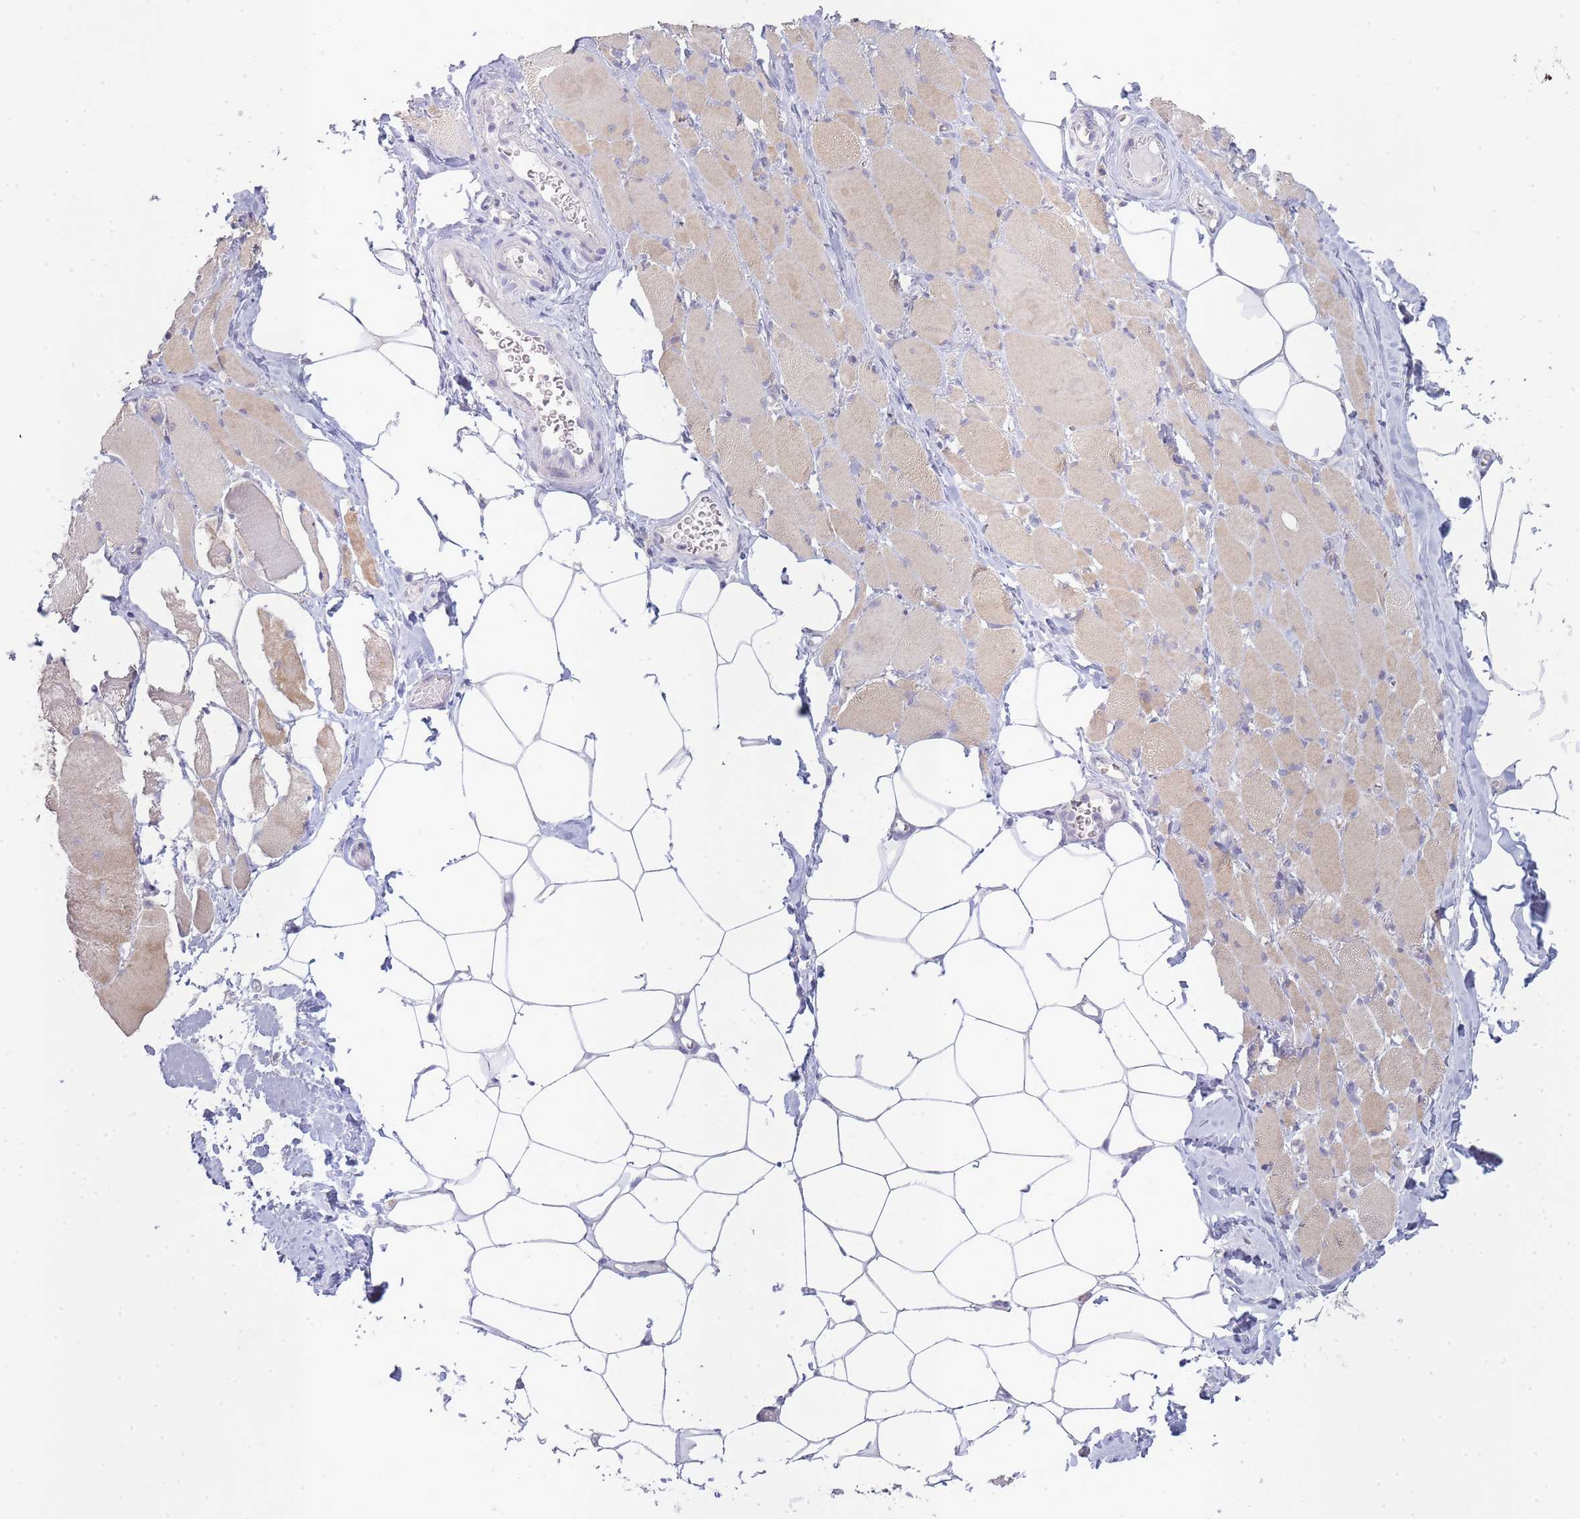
{"staining": {"intensity": "weak", "quantity": "25%-75%", "location": "cytoplasmic/membranous"}, "tissue": "skeletal muscle", "cell_type": "Myocytes", "image_type": "normal", "snomed": [{"axis": "morphology", "description": "Normal tissue, NOS"}, {"axis": "morphology", "description": "Basal cell carcinoma"}, {"axis": "topography", "description": "Skeletal muscle"}], "caption": "Immunohistochemical staining of benign human skeletal muscle demonstrates weak cytoplasmic/membranous protein expression in about 25%-75% of myocytes. (DAB (3,3'-diaminobenzidine) IHC, brown staining for protein, blue staining for nuclei).", "gene": "OR5L1", "patient": {"sex": "female", "age": 64}}